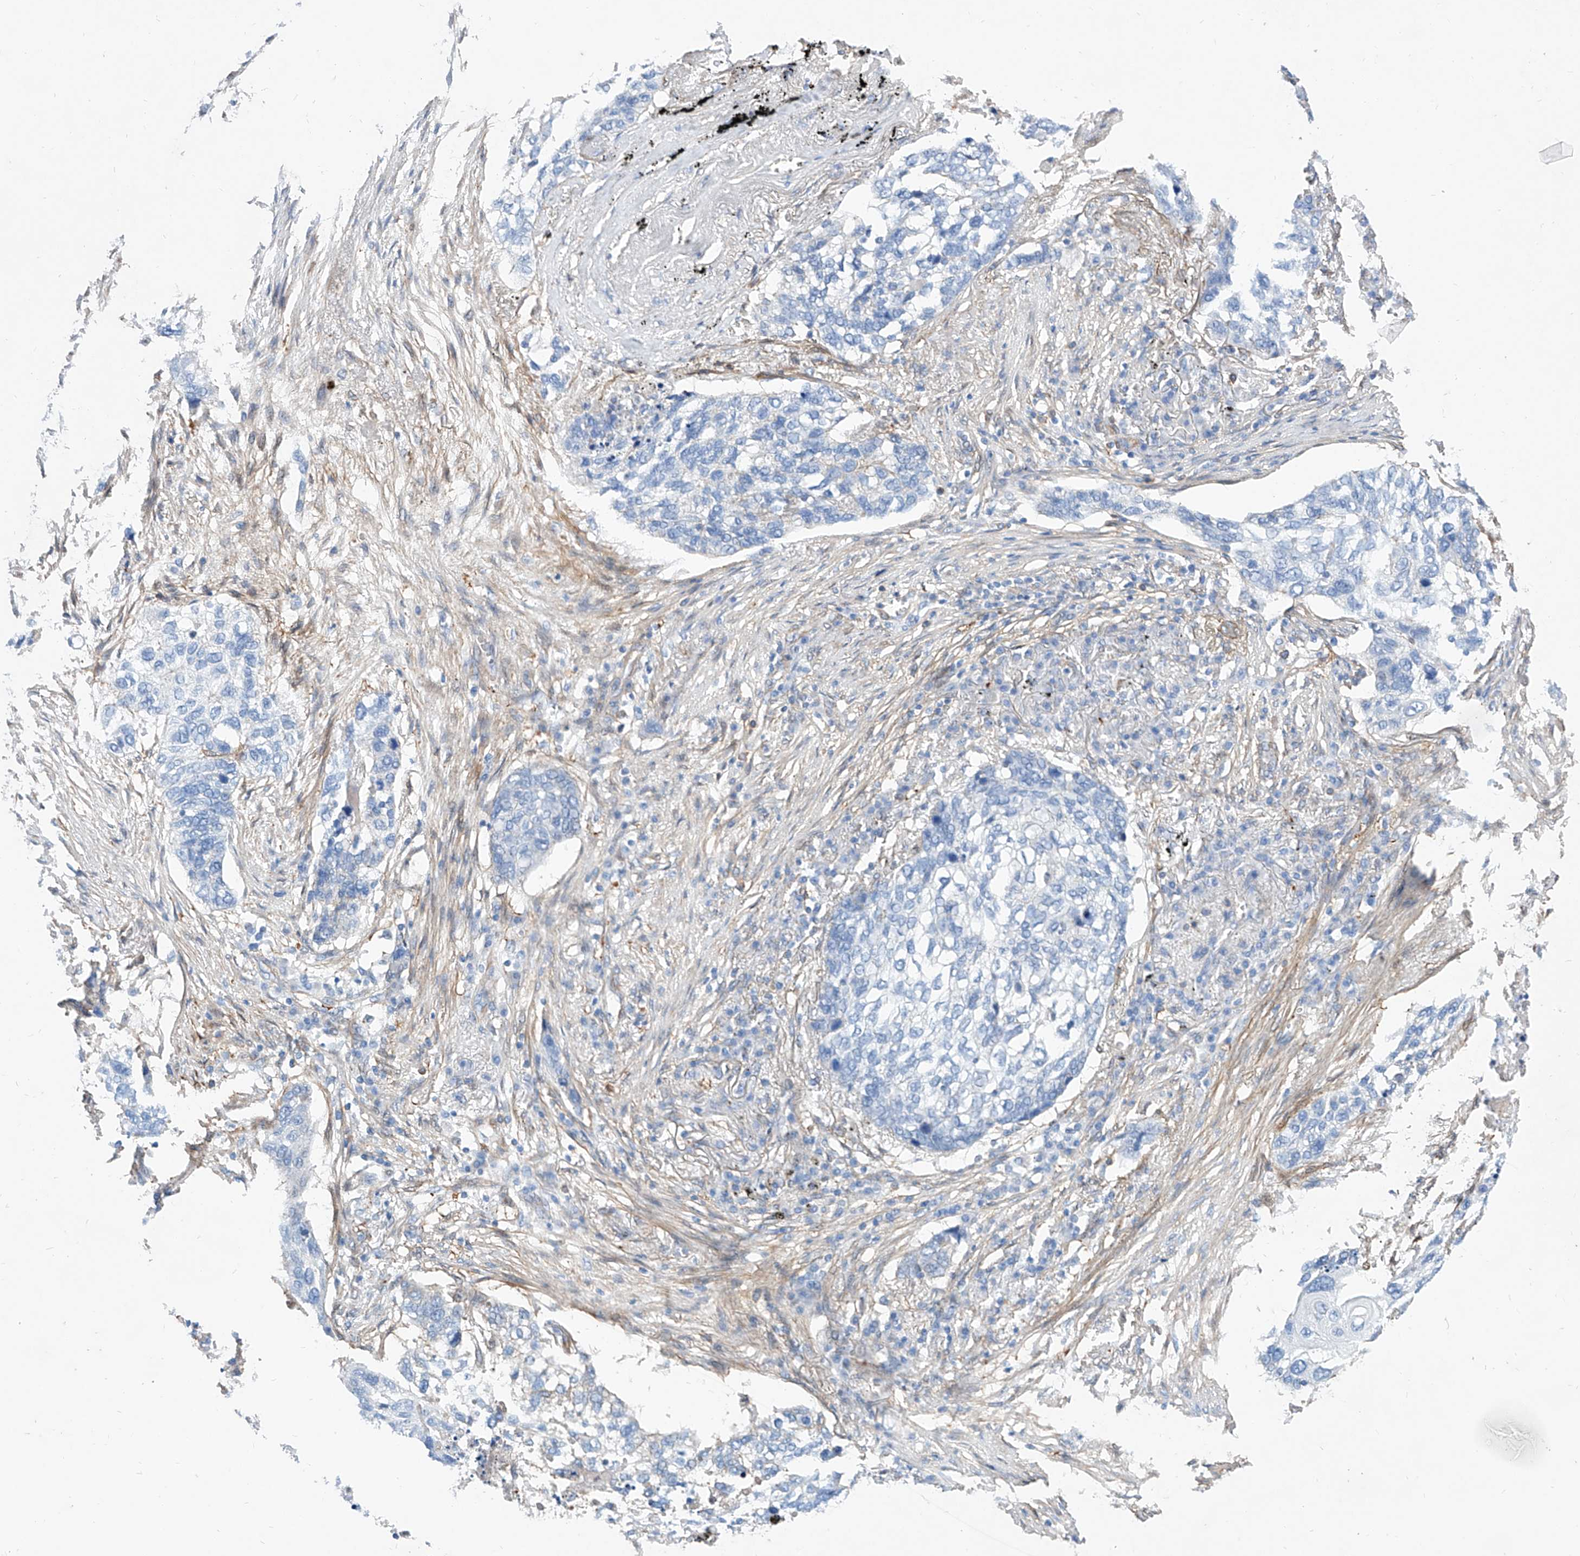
{"staining": {"intensity": "negative", "quantity": "none", "location": "none"}, "tissue": "lung cancer", "cell_type": "Tumor cells", "image_type": "cancer", "snomed": [{"axis": "morphology", "description": "Squamous cell carcinoma, NOS"}, {"axis": "topography", "description": "Lung"}], "caption": "High magnification brightfield microscopy of lung cancer stained with DAB (3,3'-diaminobenzidine) (brown) and counterstained with hematoxylin (blue): tumor cells show no significant staining. (DAB immunohistochemistry with hematoxylin counter stain).", "gene": "TAS2R60", "patient": {"sex": "female", "age": 63}}